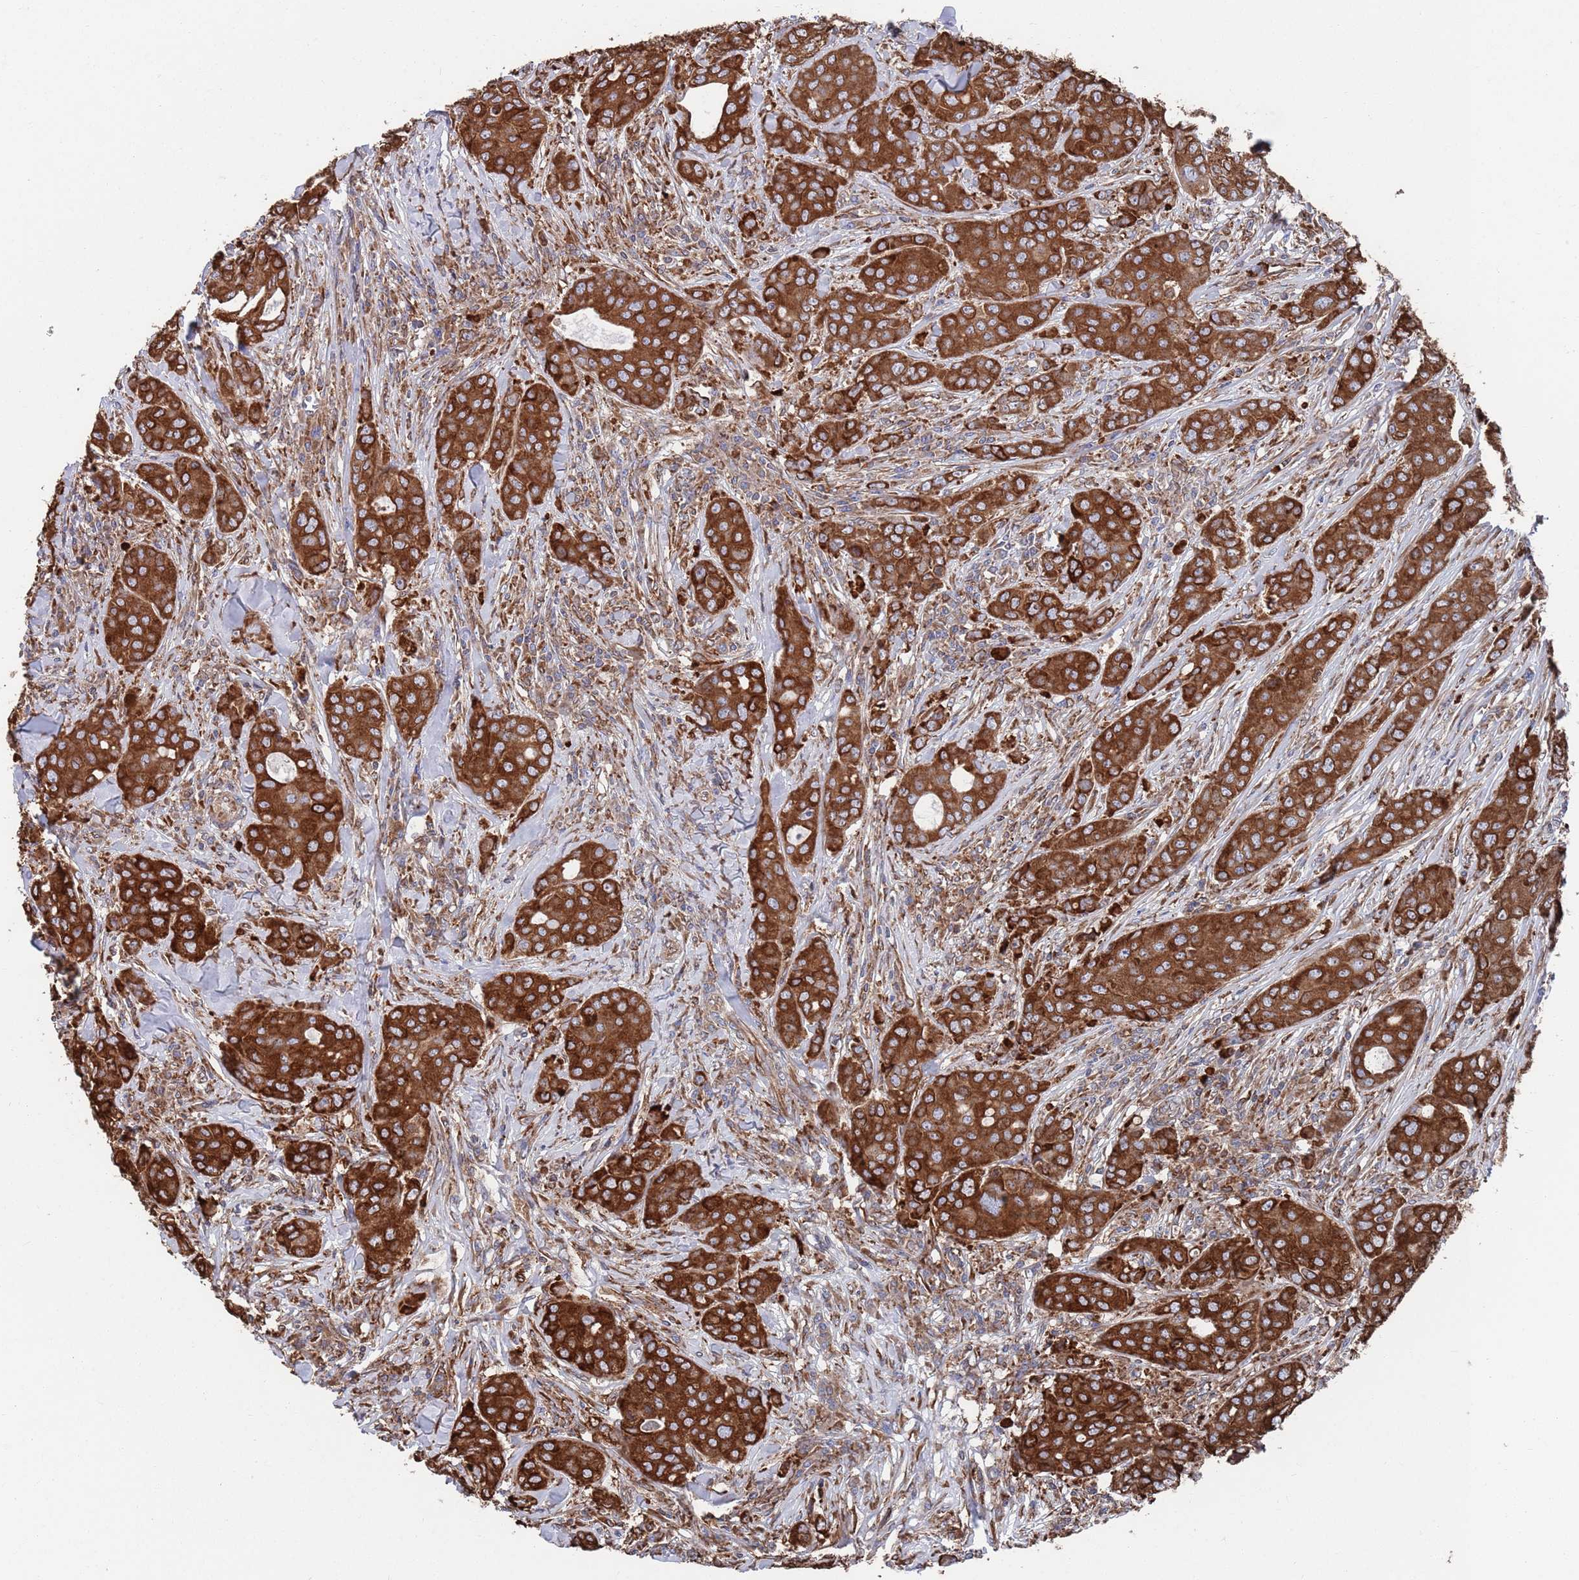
{"staining": {"intensity": "strong", "quantity": ">75%", "location": "cytoplasmic/membranous"}, "tissue": "breast cancer", "cell_type": "Tumor cells", "image_type": "cancer", "snomed": [{"axis": "morphology", "description": "Duct carcinoma"}, {"axis": "topography", "description": "Breast"}], "caption": "Human infiltrating ductal carcinoma (breast) stained for a protein (brown) exhibits strong cytoplasmic/membranous positive positivity in approximately >75% of tumor cells.", "gene": "GID8", "patient": {"sex": "female", "age": 43}}